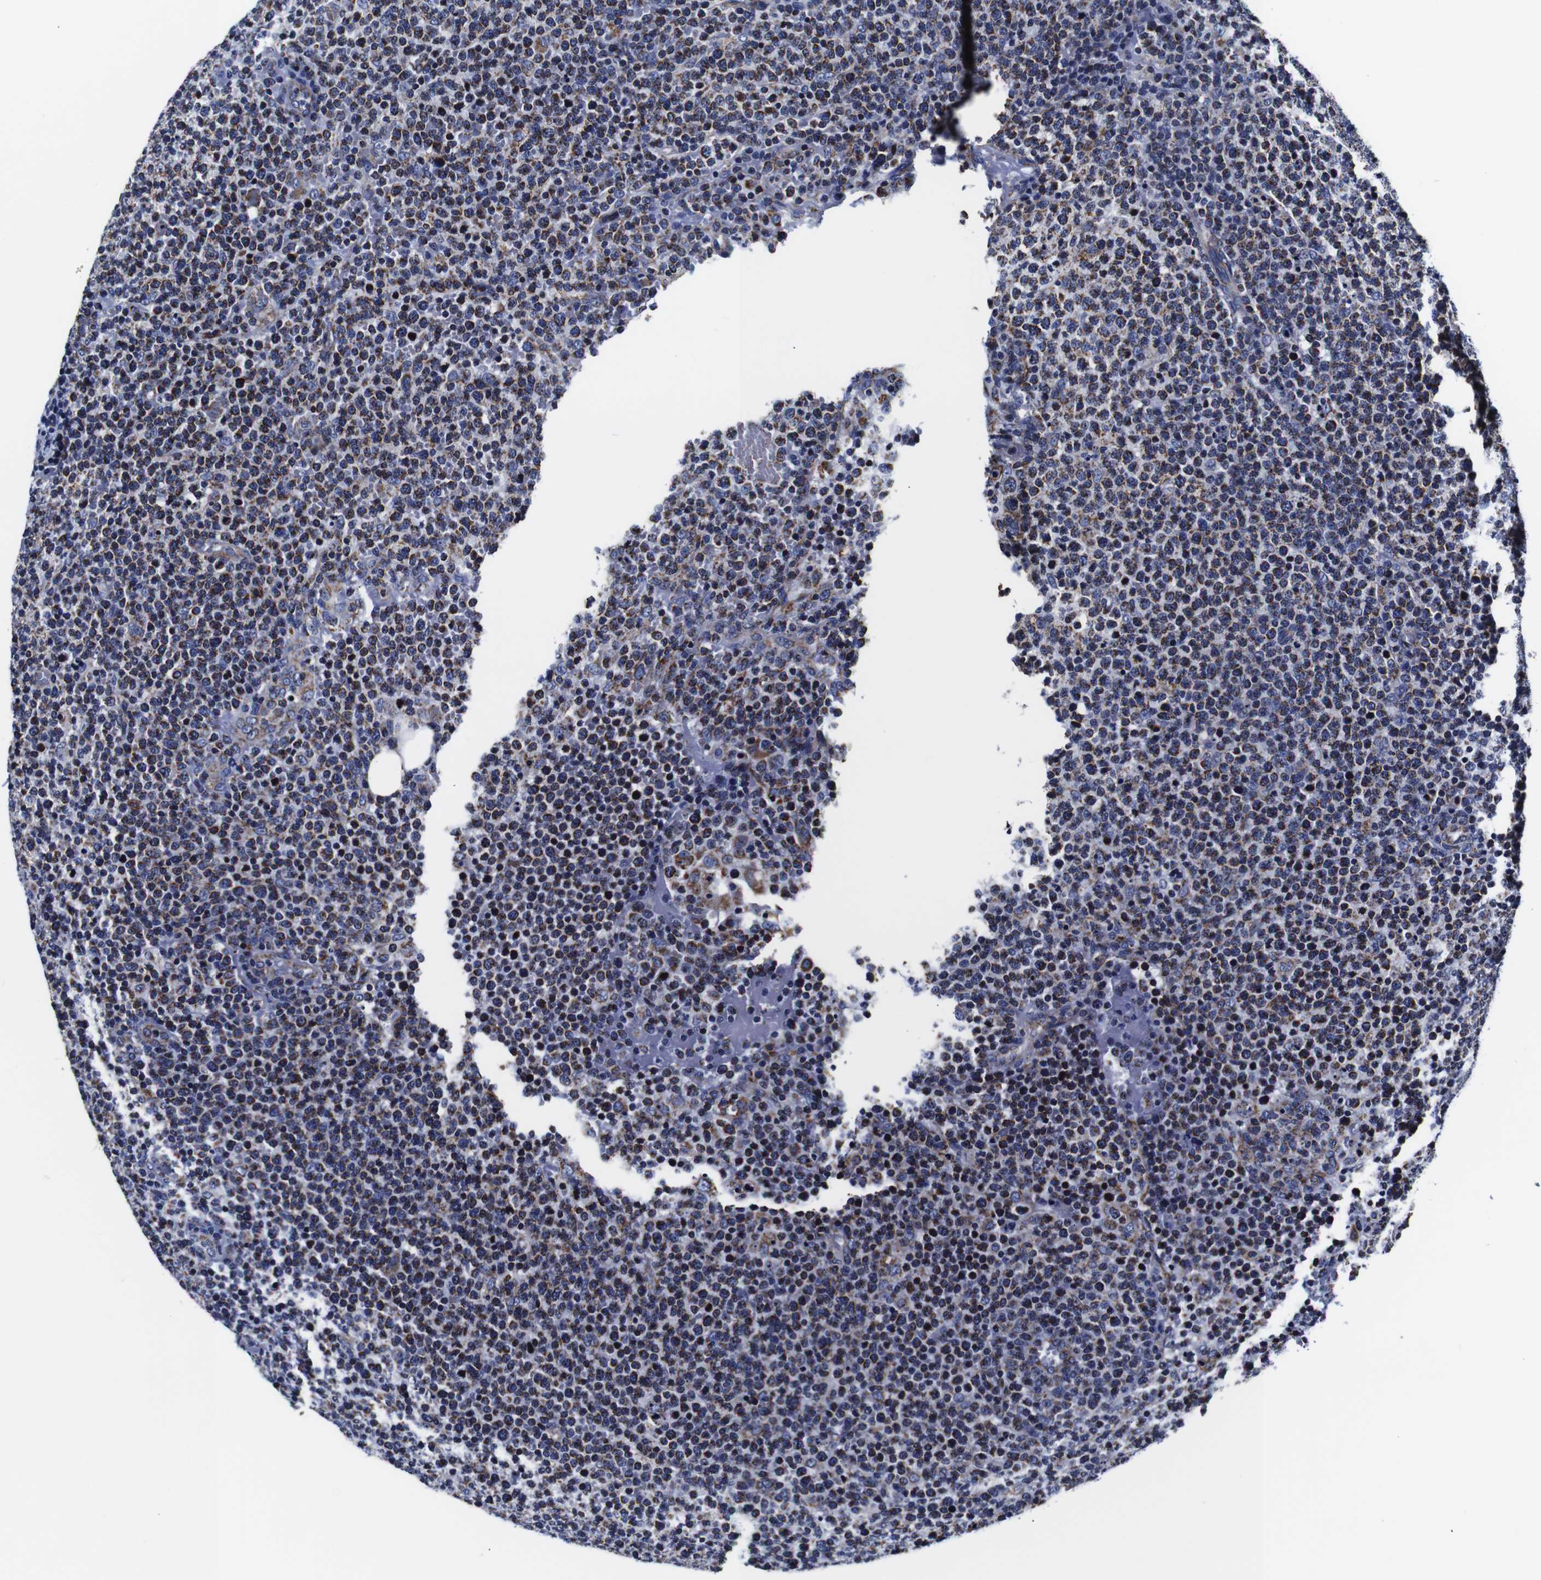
{"staining": {"intensity": "moderate", "quantity": "25%-75%", "location": "cytoplasmic/membranous"}, "tissue": "lymphoma", "cell_type": "Tumor cells", "image_type": "cancer", "snomed": [{"axis": "morphology", "description": "Malignant lymphoma, non-Hodgkin's type, High grade"}, {"axis": "topography", "description": "Lymph node"}], "caption": "Immunohistochemical staining of human malignant lymphoma, non-Hodgkin's type (high-grade) reveals medium levels of moderate cytoplasmic/membranous protein staining in about 25%-75% of tumor cells.", "gene": "FKBP9", "patient": {"sex": "male", "age": 61}}